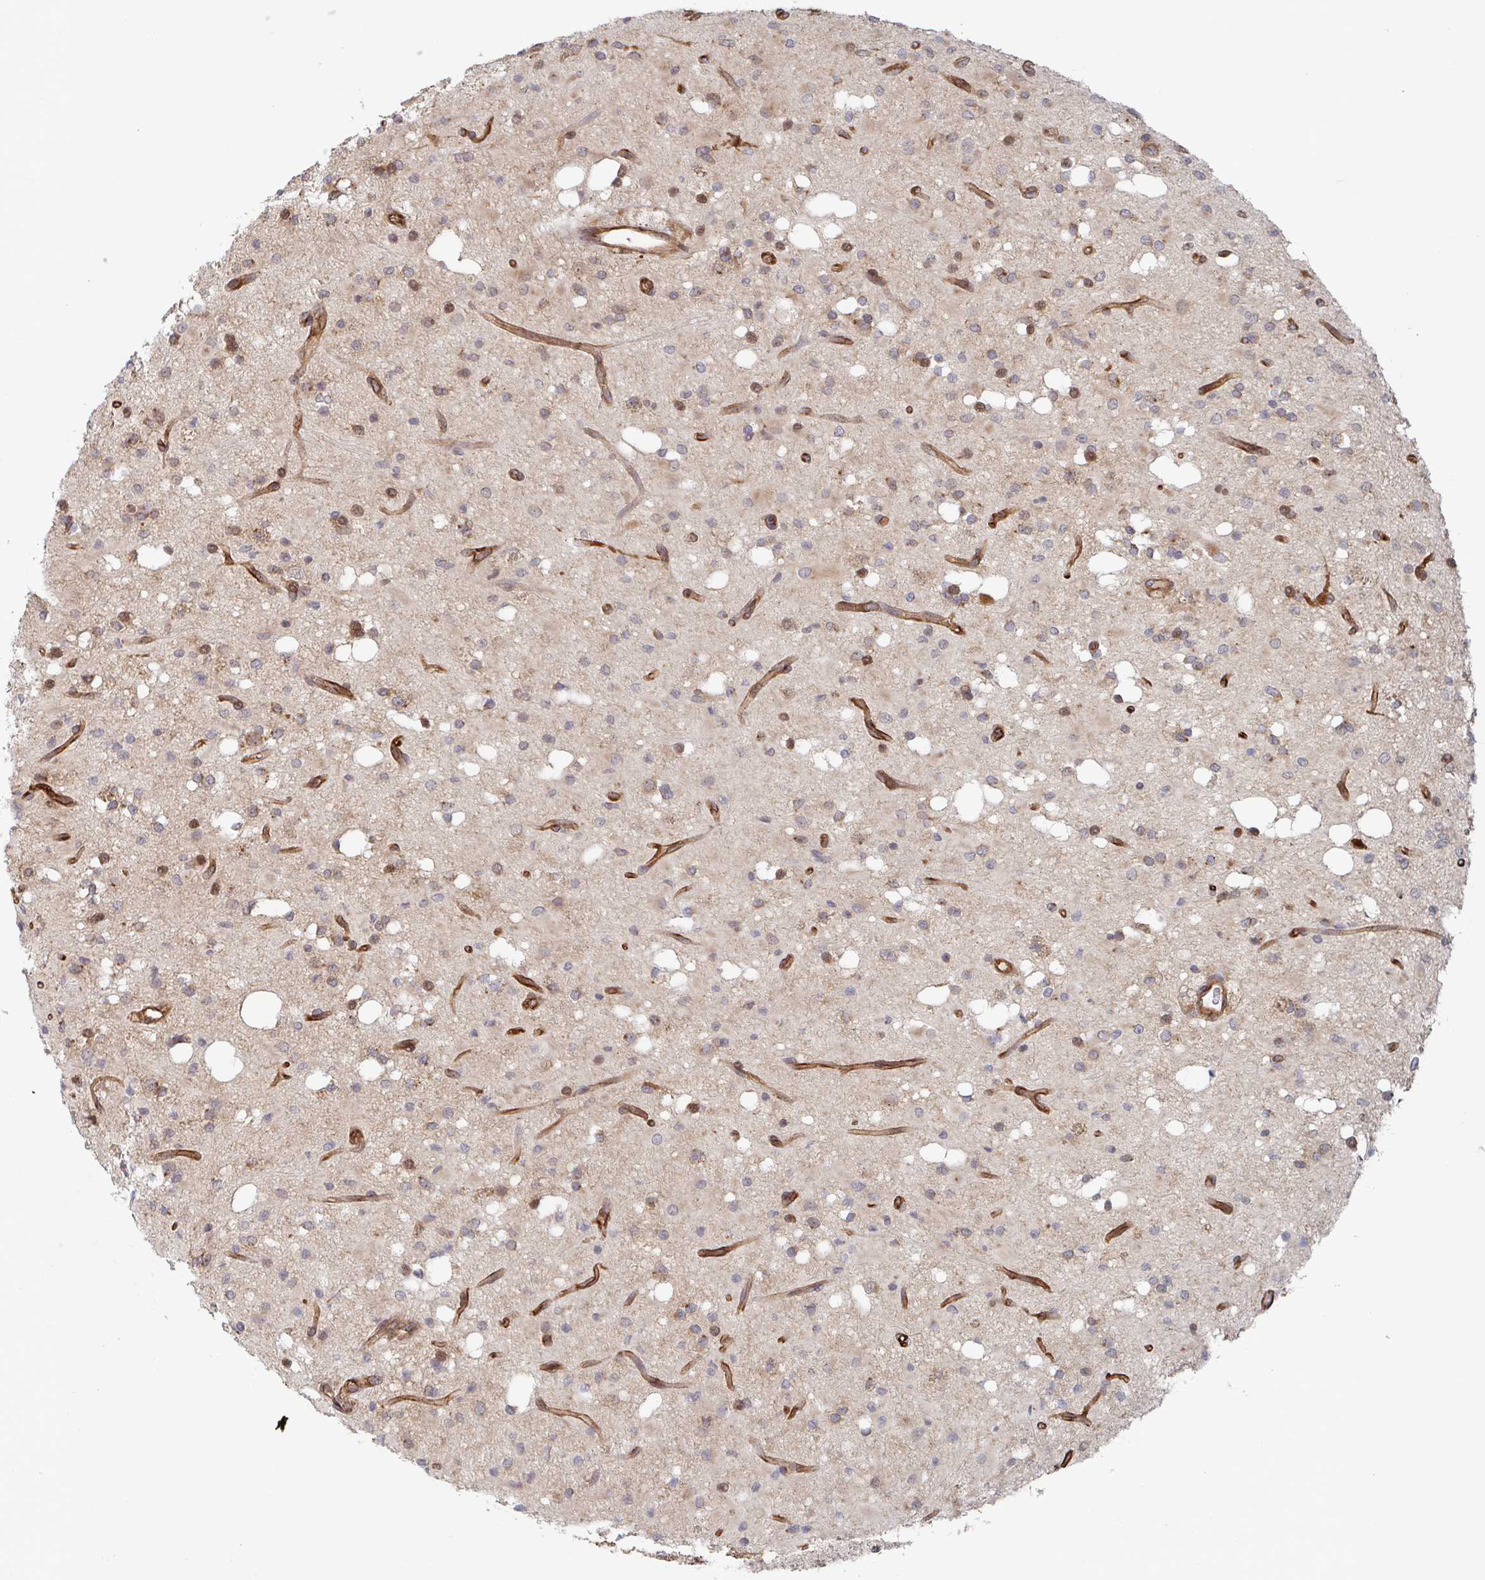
{"staining": {"intensity": "negative", "quantity": "none", "location": "none"}, "tissue": "glioma", "cell_type": "Tumor cells", "image_type": "cancer", "snomed": [{"axis": "morphology", "description": "Glioma, malignant, Low grade"}, {"axis": "topography", "description": "Brain"}], "caption": "The histopathology image shows no significant staining in tumor cells of low-grade glioma (malignant).", "gene": "DVL3", "patient": {"sex": "female", "age": 33}}